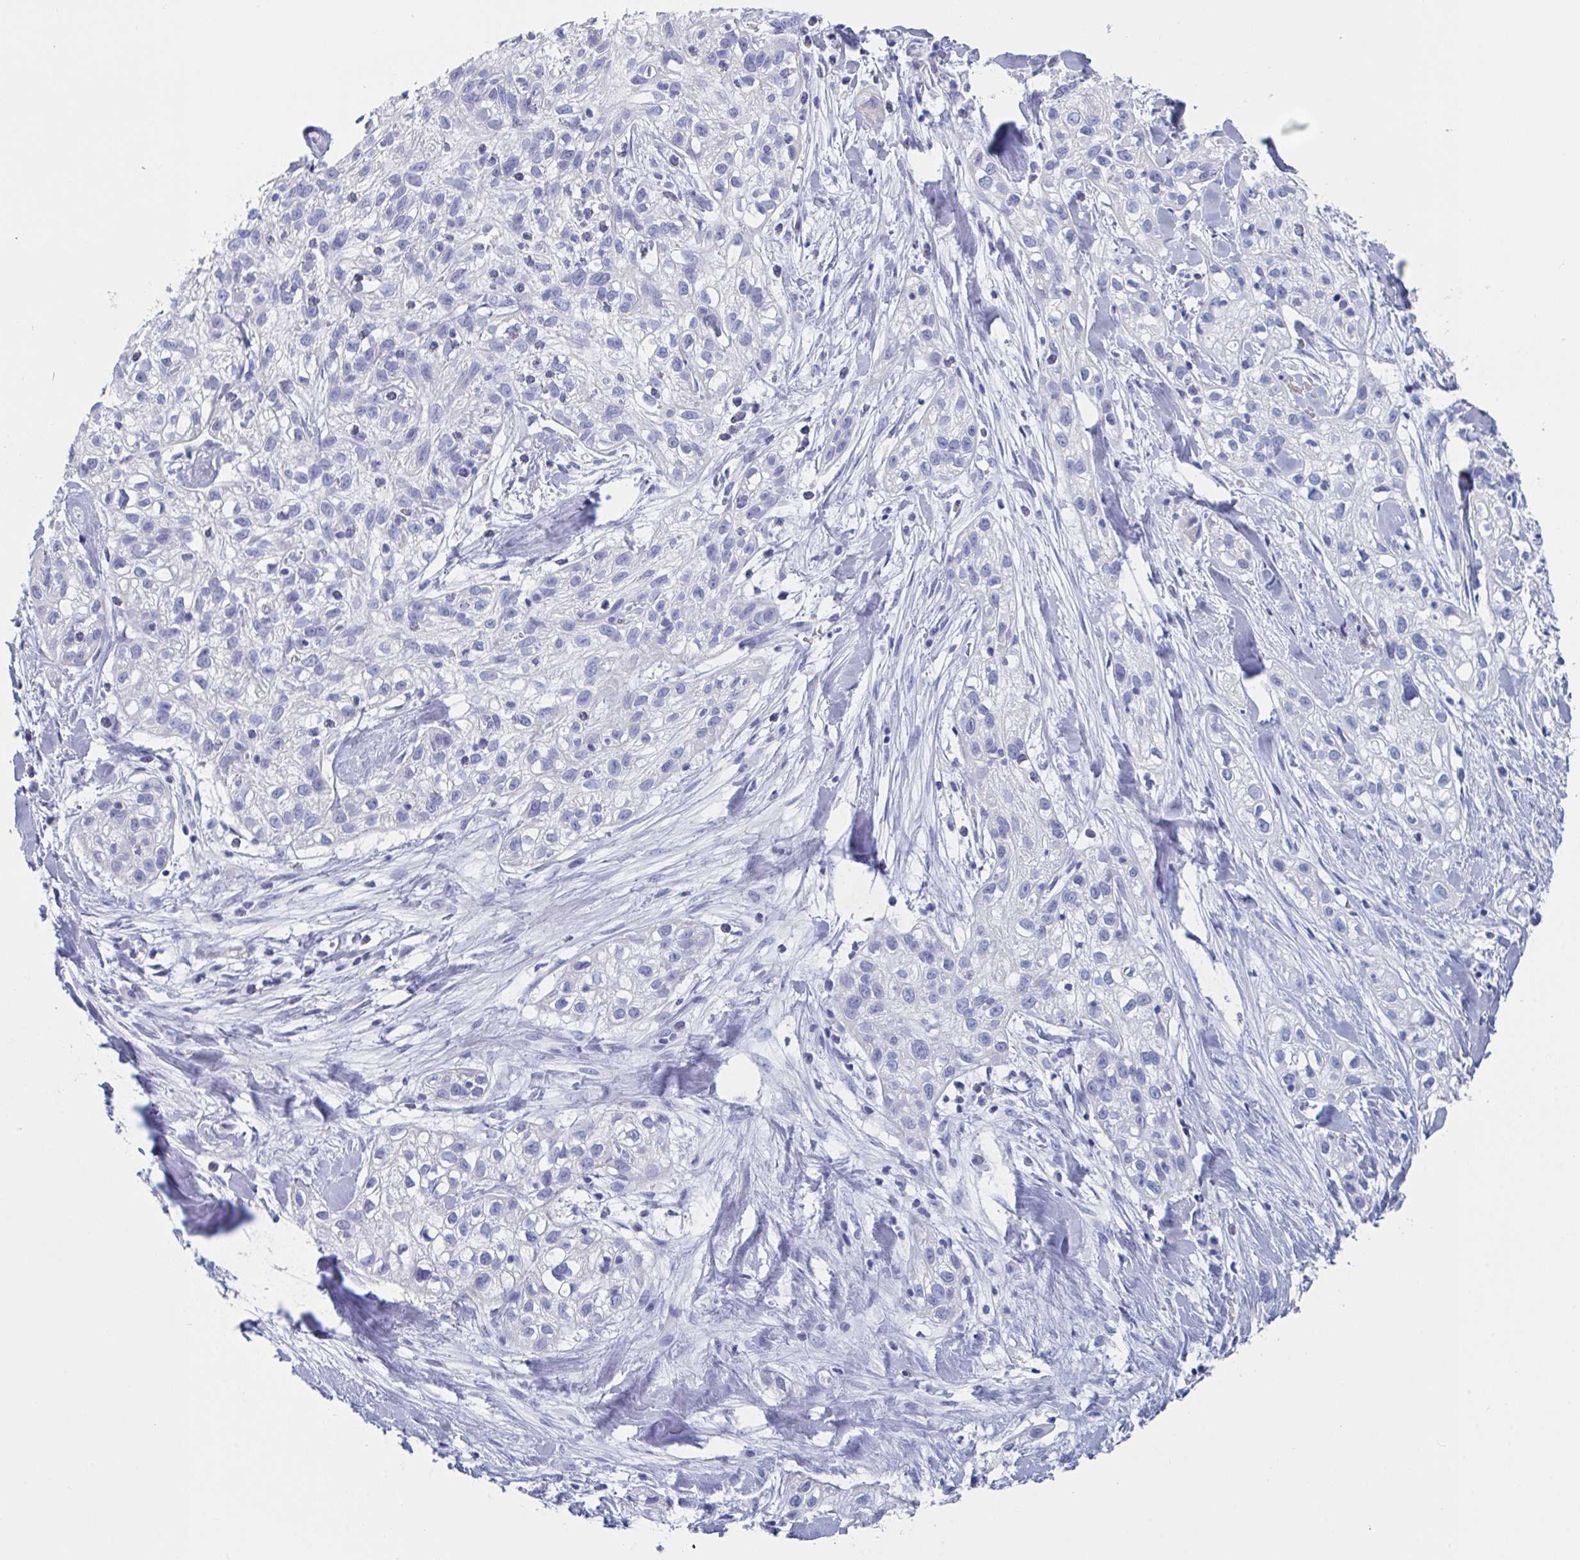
{"staining": {"intensity": "negative", "quantity": "none", "location": "none"}, "tissue": "skin cancer", "cell_type": "Tumor cells", "image_type": "cancer", "snomed": [{"axis": "morphology", "description": "Squamous cell carcinoma, NOS"}, {"axis": "topography", "description": "Skin"}], "caption": "Tumor cells show no significant staining in skin cancer.", "gene": "ZPBP", "patient": {"sex": "male", "age": 82}}